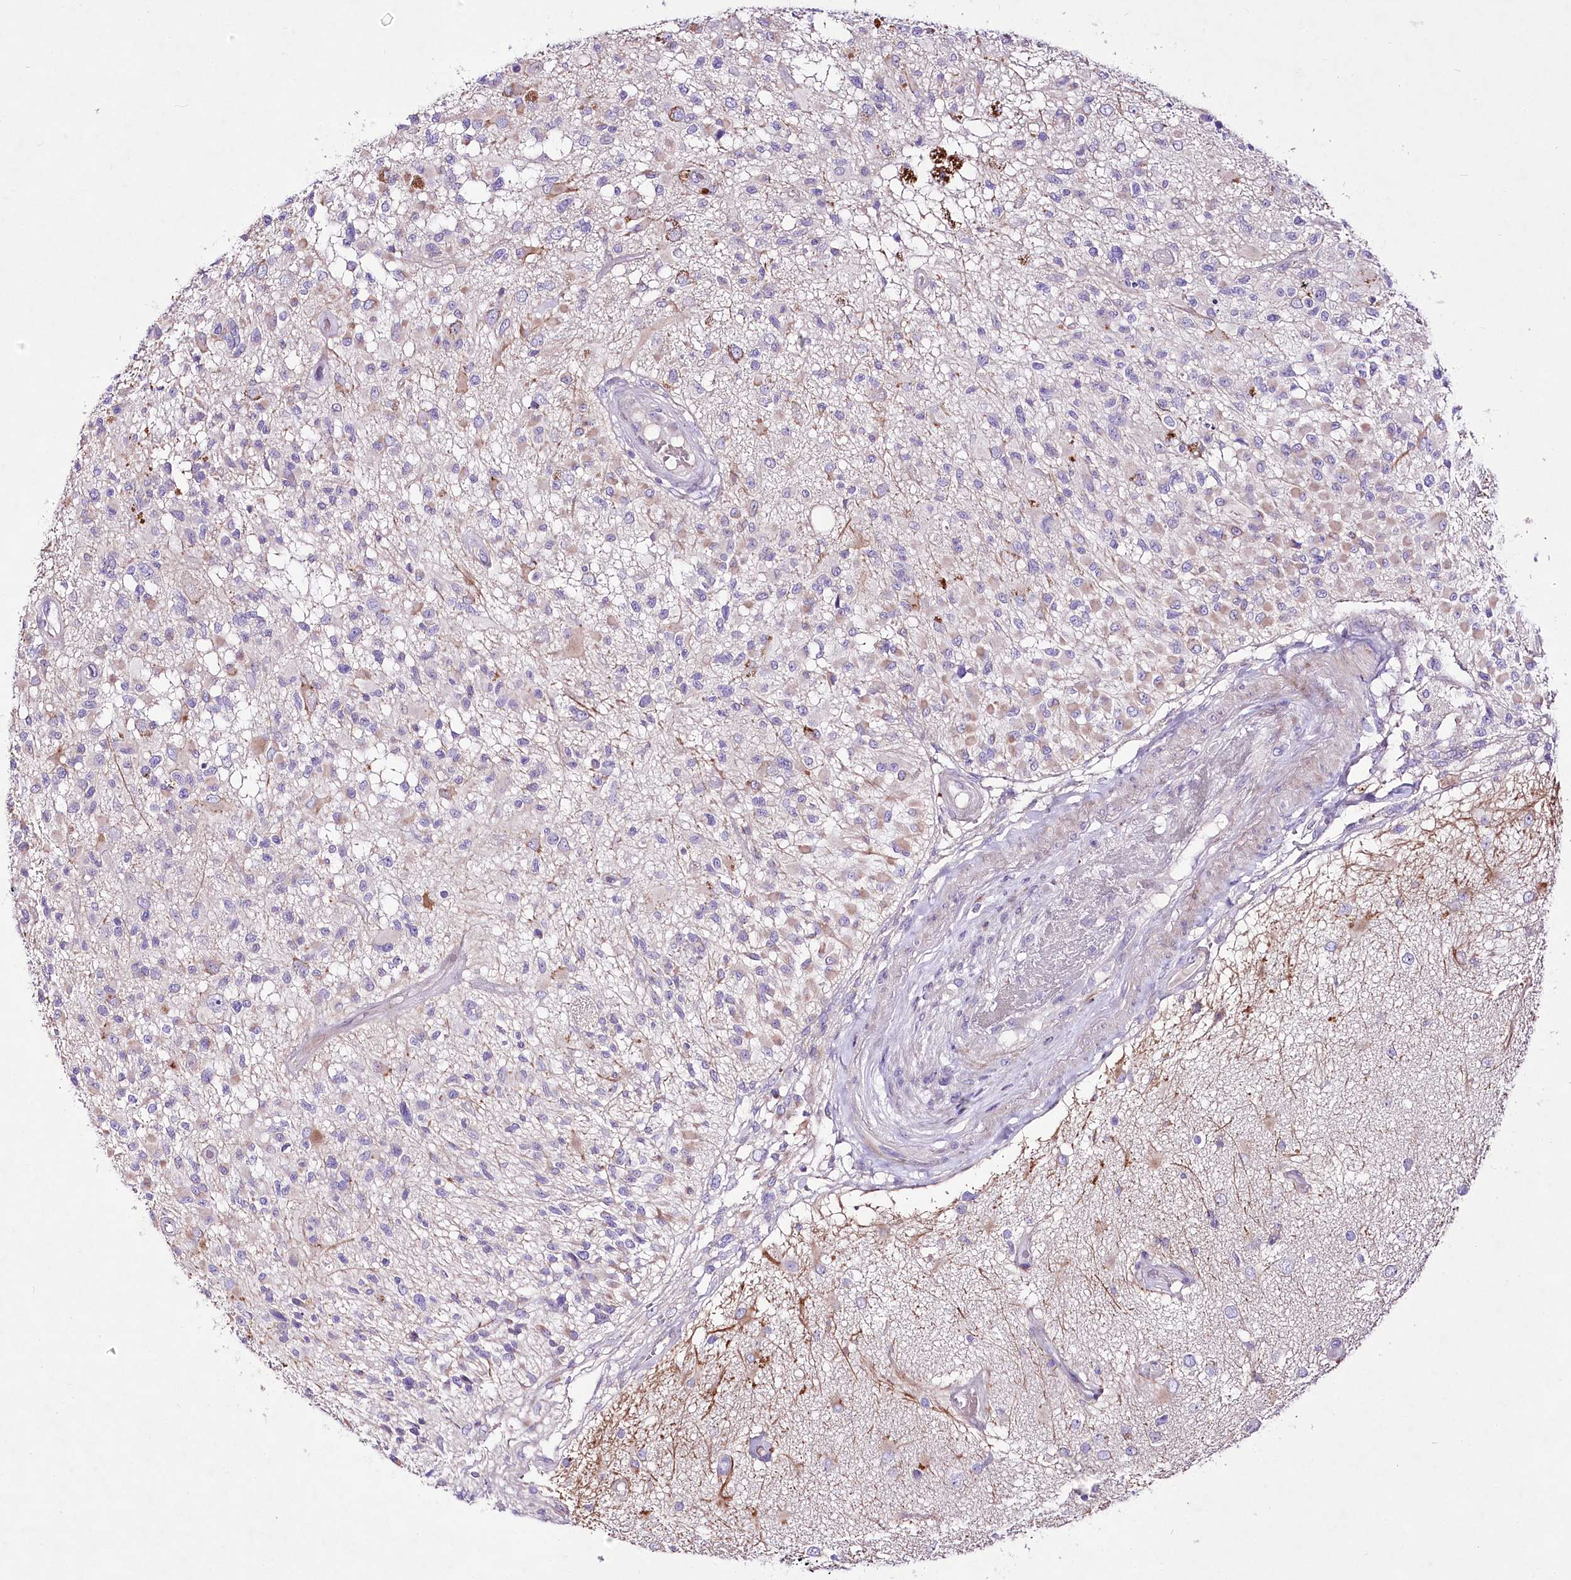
{"staining": {"intensity": "weak", "quantity": "<25%", "location": "cytoplasmic/membranous"}, "tissue": "glioma", "cell_type": "Tumor cells", "image_type": "cancer", "snomed": [{"axis": "morphology", "description": "Glioma, malignant, High grade"}, {"axis": "morphology", "description": "Glioblastoma, NOS"}, {"axis": "topography", "description": "Brain"}], "caption": "High magnification brightfield microscopy of malignant glioma (high-grade) stained with DAB (3,3'-diaminobenzidine) (brown) and counterstained with hematoxylin (blue): tumor cells show no significant staining.", "gene": "LRRC14B", "patient": {"sex": "male", "age": 60}}